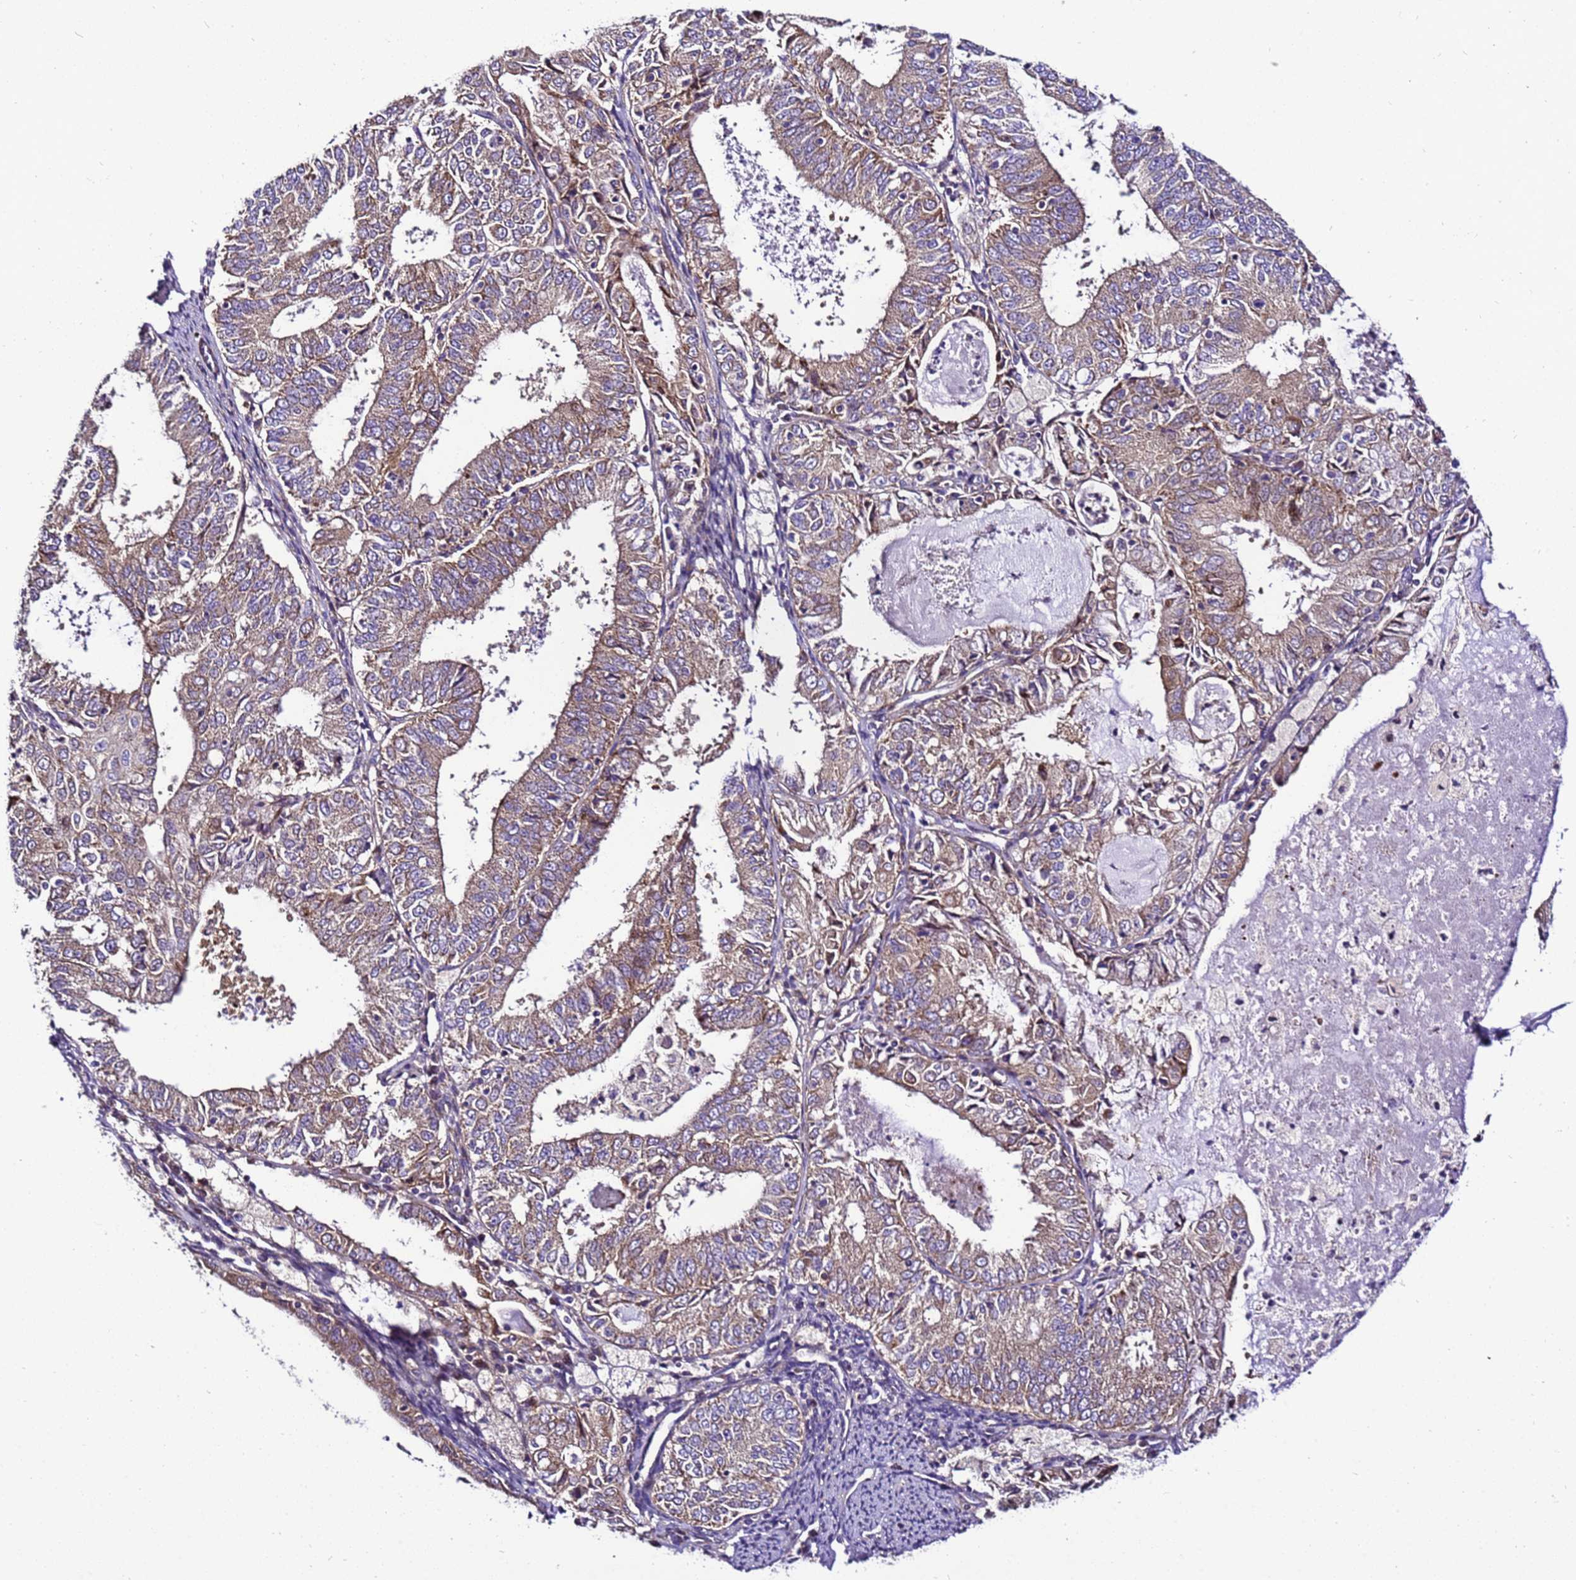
{"staining": {"intensity": "weak", "quantity": ">75%", "location": "cytoplasmic/membranous"}, "tissue": "endometrial cancer", "cell_type": "Tumor cells", "image_type": "cancer", "snomed": [{"axis": "morphology", "description": "Adenocarcinoma, NOS"}, {"axis": "topography", "description": "Endometrium"}], "caption": "This is an image of immunohistochemistry (IHC) staining of endometrial cancer (adenocarcinoma), which shows weak positivity in the cytoplasmic/membranous of tumor cells.", "gene": "ZNF417", "patient": {"sex": "female", "age": 57}}